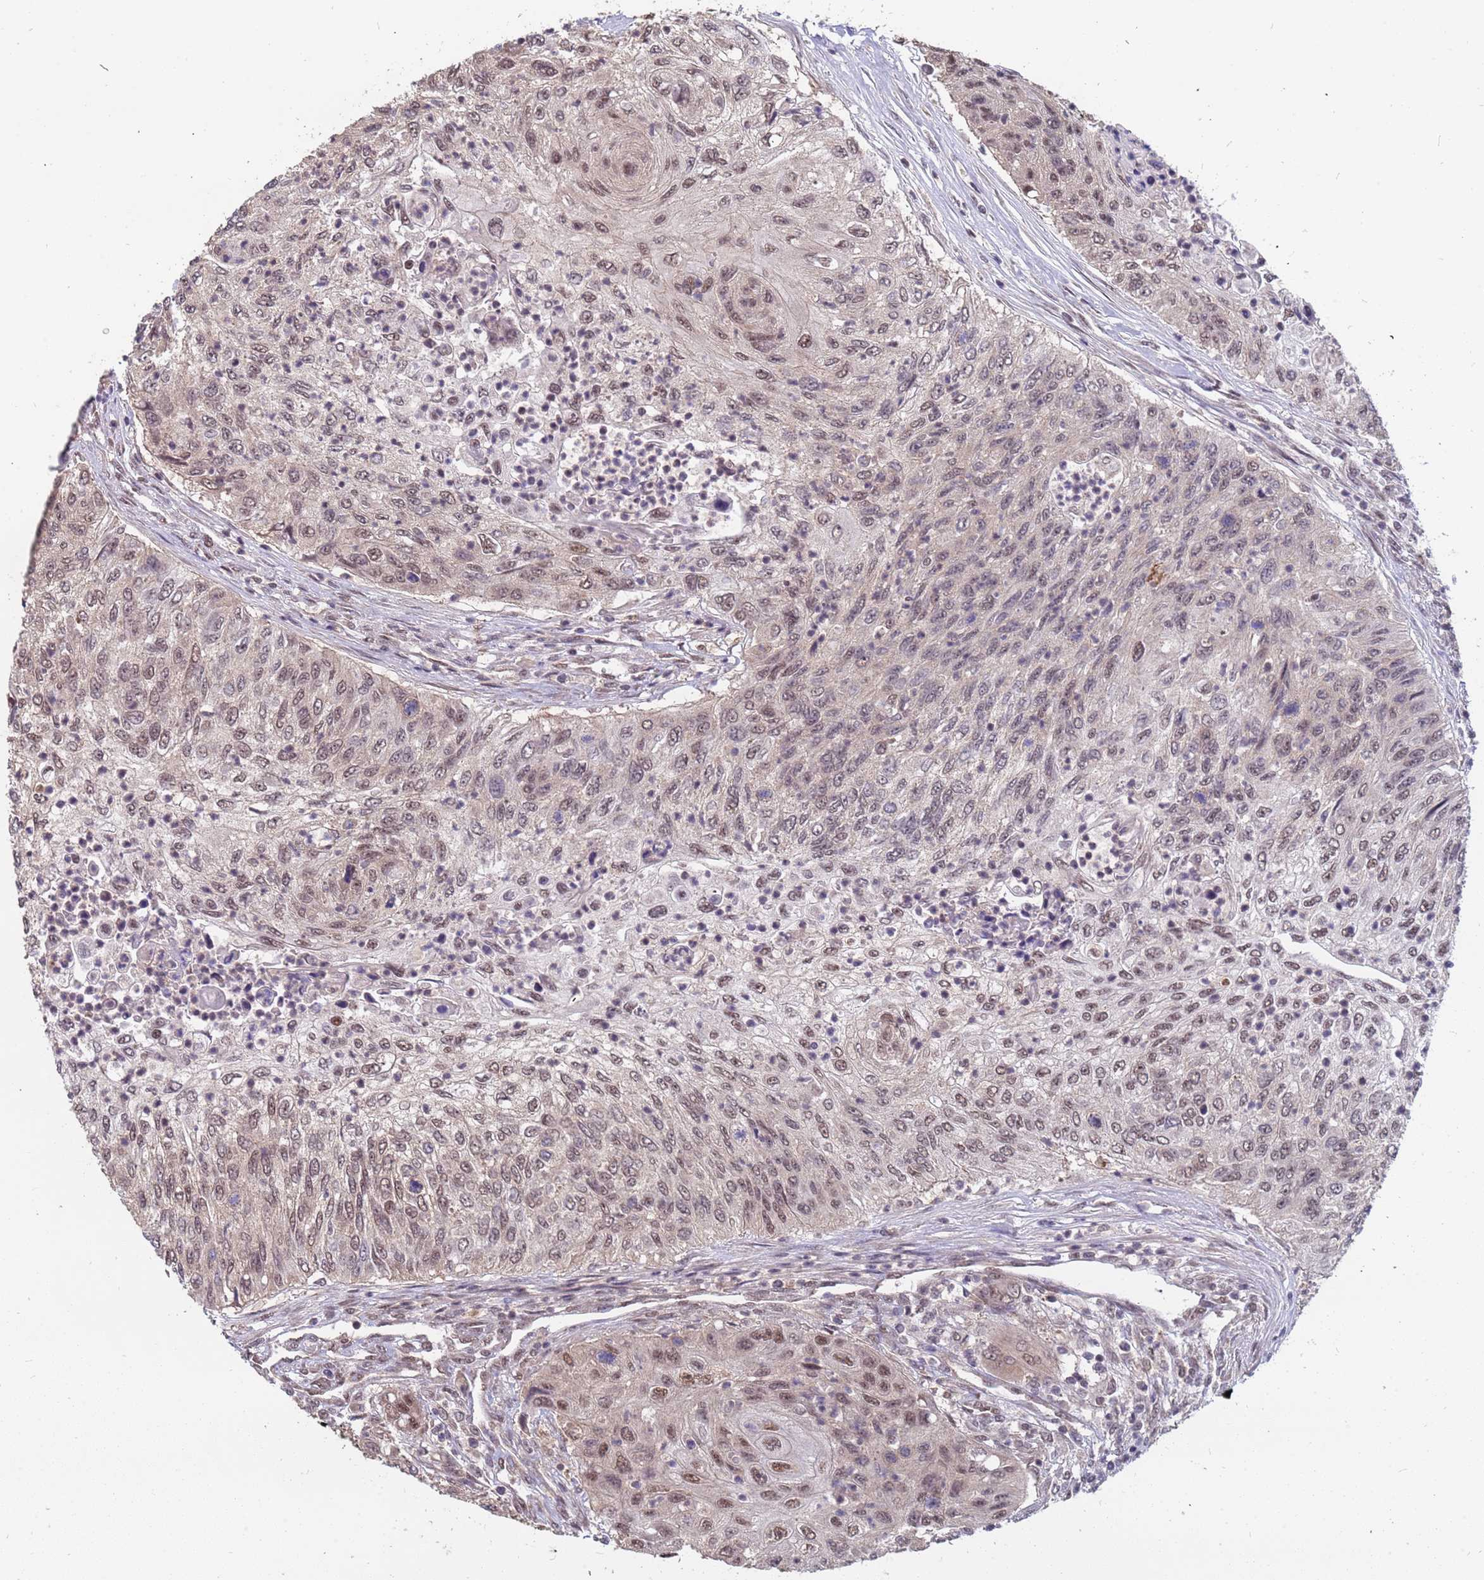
{"staining": {"intensity": "moderate", "quantity": "25%-75%", "location": "nuclear"}, "tissue": "urothelial cancer", "cell_type": "Tumor cells", "image_type": "cancer", "snomed": [{"axis": "morphology", "description": "Urothelial carcinoma, High grade"}, {"axis": "topography", "description": "Urinary bladder"}], "caption": "High-magnification brightfield microscopy of urothelial carcinoma (high-grade) stained with DAB (3,3'-diaminobenzidine) (brown) and counterstained with hematoxylin (blue). tumor cells exhibit moderate nuclear positivity is present in approximately25%-75% of cells.", "gene": "DENND2B", "patient": {"sex": "female", "age": 60}}